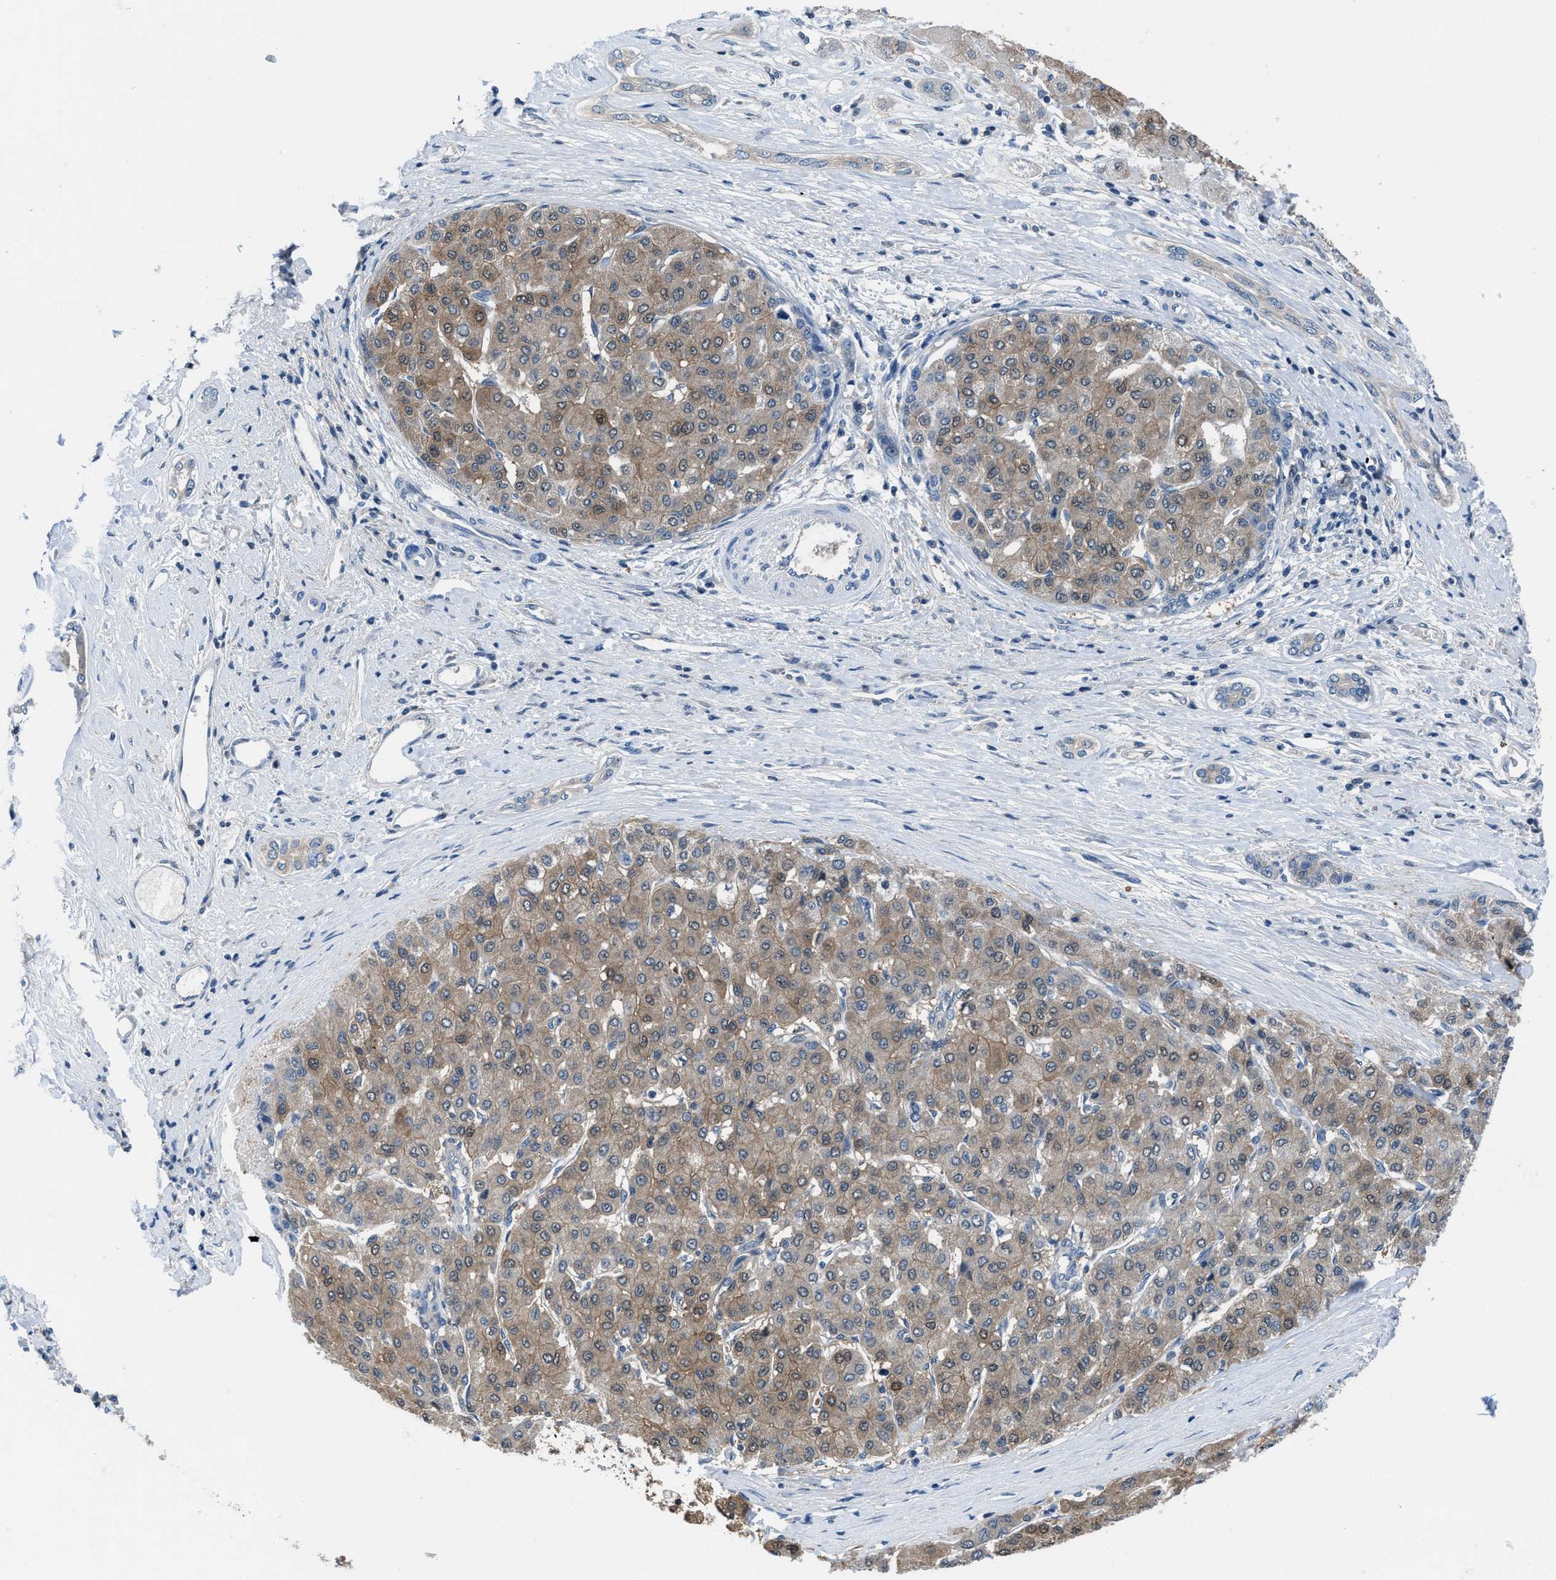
{"staining": {"intensity": "weak", "quantity": ">75%", "location": "cytoplasmic/membranous"}, "tissue": "liver cancer", "cell_type": "Tumor cells", "image_type": "cancer", "snomed": [{"axis": "morphology", "description": "Carcinoma, Hepatocellular, NOS"}, {"axis": "topography", "description": "Liver"}], "caption": "Protein expression analysis of hepatocellular carcinoma (liver) exhibits weak cytoplasmic/membranous positivity in about >75% of tumor cells. (Stains: DAB in brown, nuclei in blue, Microscopy: brightfield microscopy at high magnification).", "gene": "NUDT5", "patient": {"sex": "male", "age": 65}}